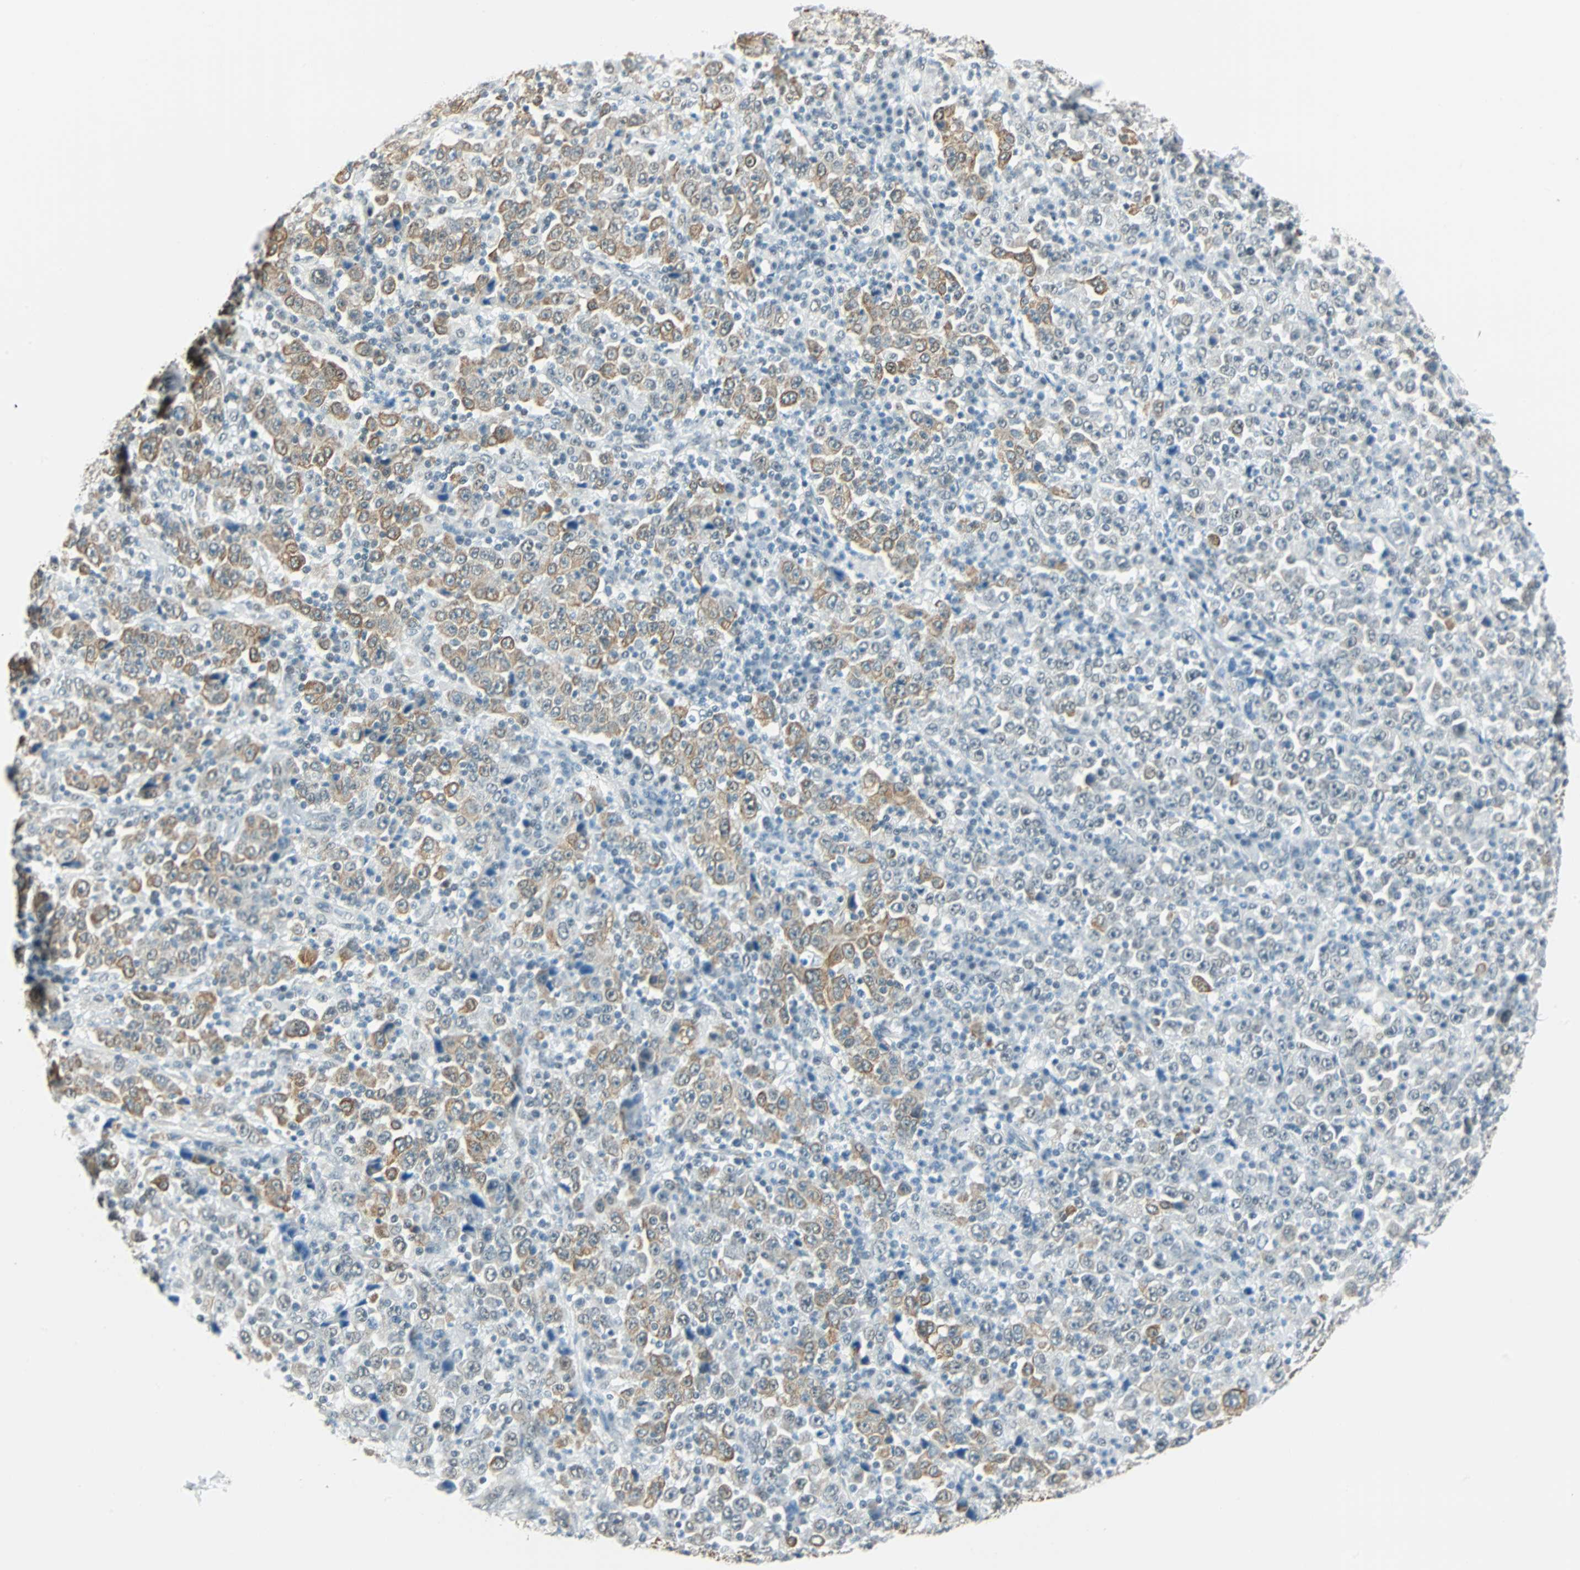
{"staining": {"intensity": "moderate", "quantity": "25%-75%", "location": "cytoplasmic/membranous"}, "tissue": "stomach cancer", "cell_type": "Tumor cells", "image_type": "cancer", "snomed": [{"axis": "morphology", "description": "Normal tissue, NOS"}, {"axis": "morphology", "description": "Adenocarcinoma, NOS"}, {"axis": "topography", "description": "Stomach, upper"}, {"axis": "topography", "description": "Stomach"}], "caption": "Tumor cells display moderate cytoplasmic/membranous positivity in approximately 25%-75% of cells in stomach adenocarcinoma. (brown staining indicates protein expression, while blue staining denotes nuclei).", "gene": "NELFE", "patient": {"sex": "male", "age": 59}}